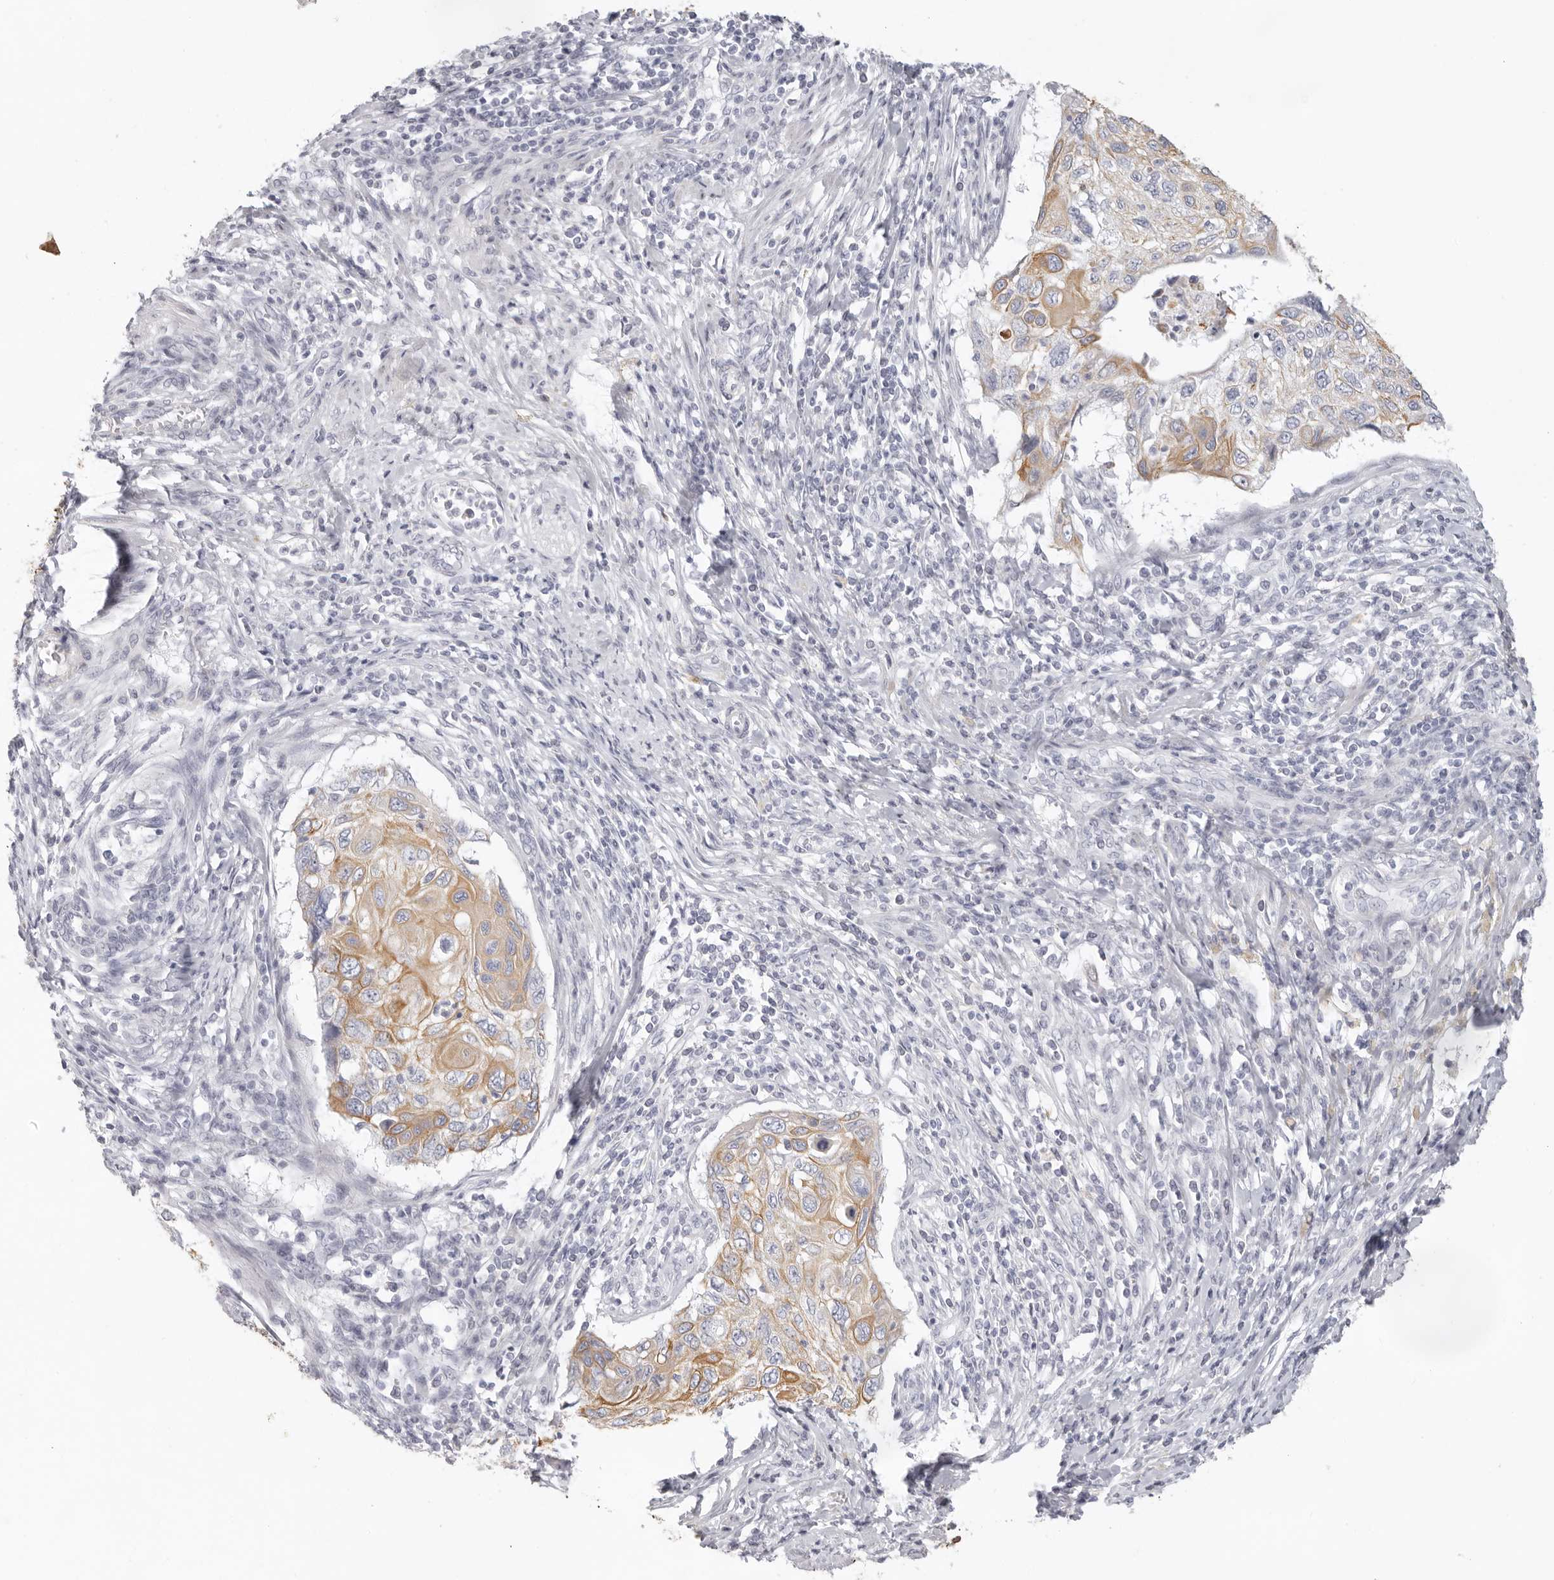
{"staining": {"intensity": "moderate", "quantity": ">75%", "location": "cytoplasmic/membranous"}, "tissue": "cervical cancer", "cell_type": "Tumor cells", "image_type": "cancer", "snomed": [{"axis": "morphology", "description": "Squamous cell carcinoma, NOS"}, {"axis": "topography", "description": "Cervix"}], "caption": "Immunohistochemical staining of human squamous cell carcinoma (cervical) demonstrates moderate cytoplasmic/membranous protein staining in about >75% of tumor cells.", "gene": "RXFP1", "patient": {"sex": "female", "age": 70}}